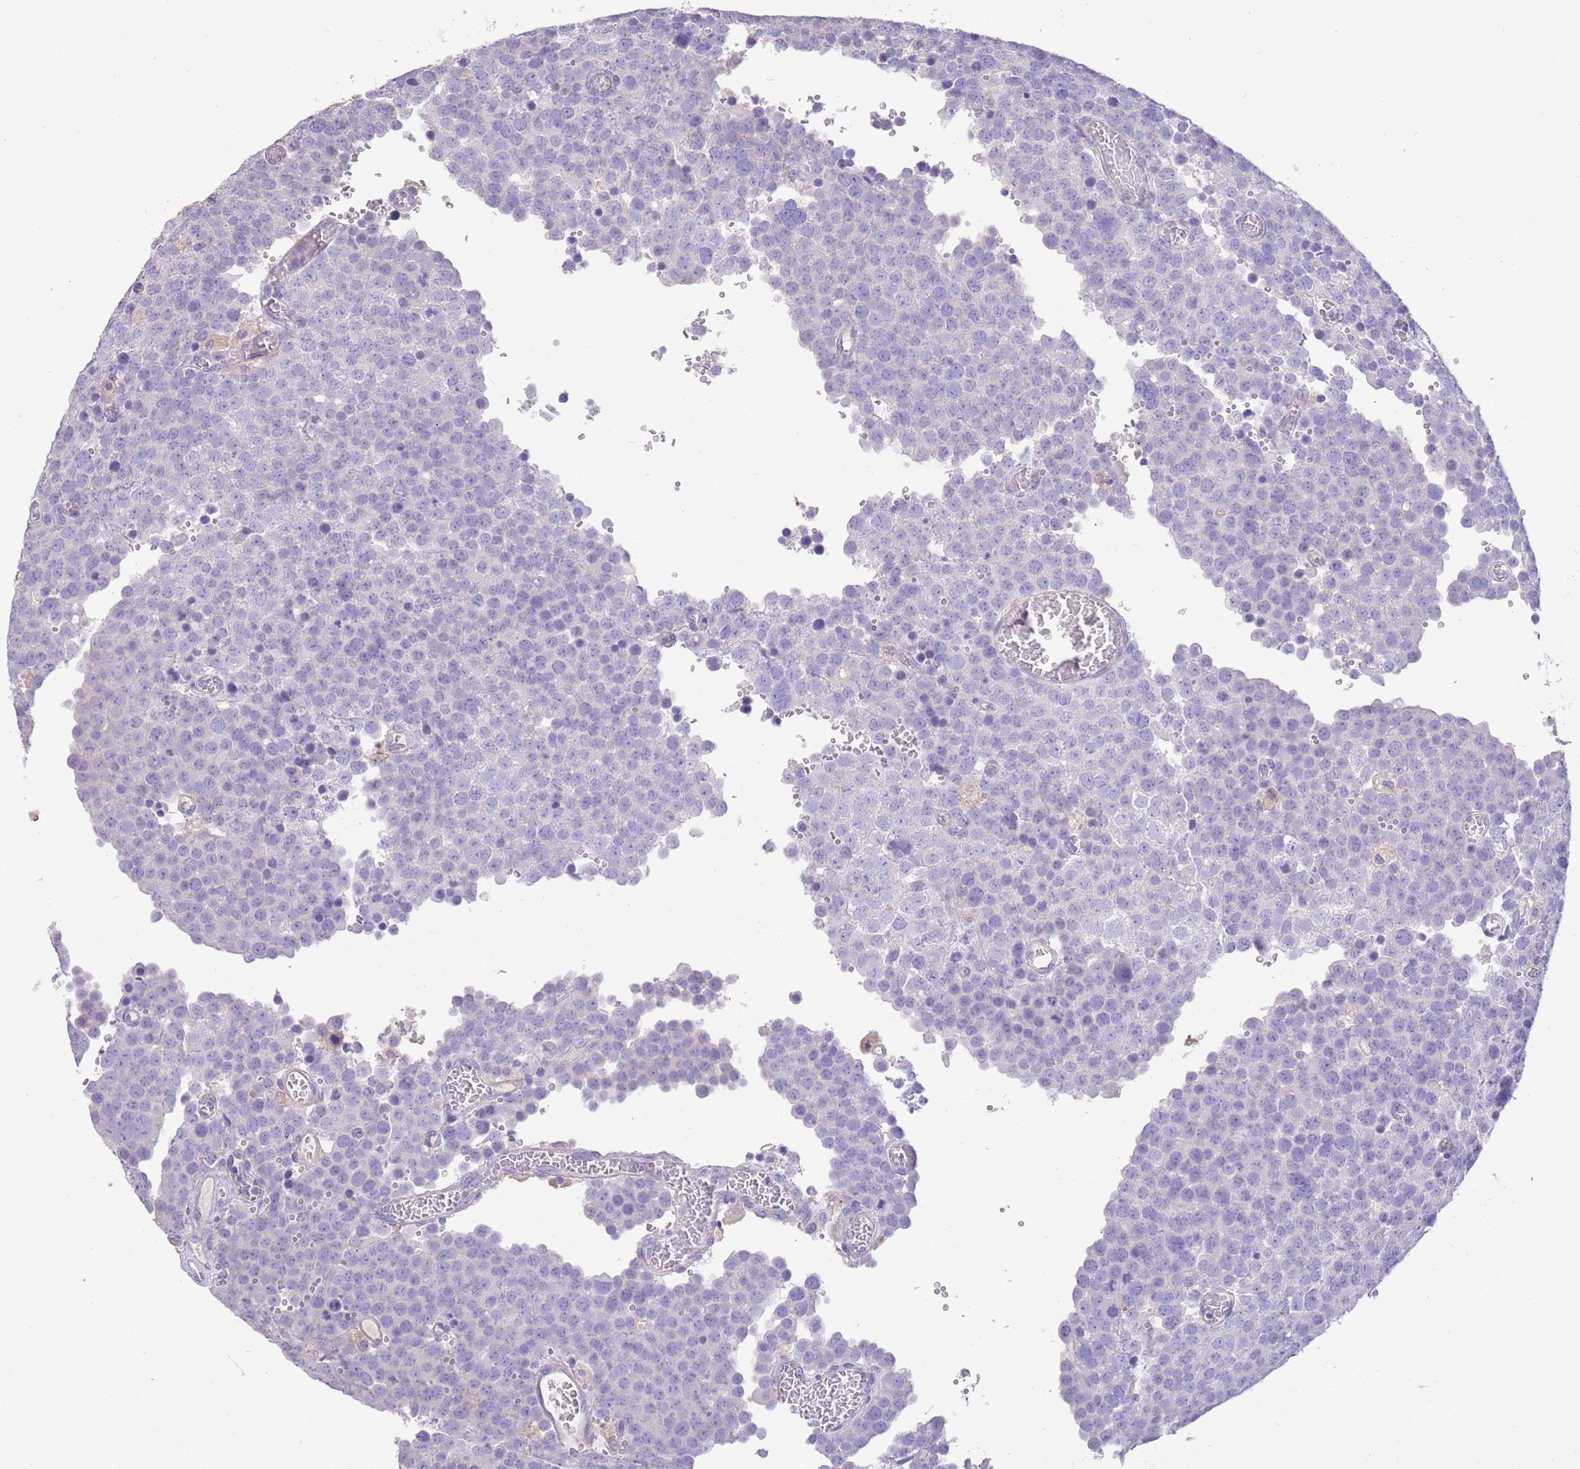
{"staining": {"intensity": "negative", "quantity": "none", "location": "none"}, "tissue": "testis cancer", "cell_type": "Tumor cells", "image_type": "cancer", "snomed": [{"axis": "morphology", "description": "Normal tissue, NOS"}, {"axis": "morphology", "description": "Seminoma, NOS"}, {"axis": "topography", "description": "Testis"}], "caption": "A high-resolution micrograph shows immunohistochemistry (IHC) staining of seminoma (testis), which exhibits no significant staining in tumor cells.", "gene": "SFTPA1", "patient": {"sex": "male", "age": 71}}